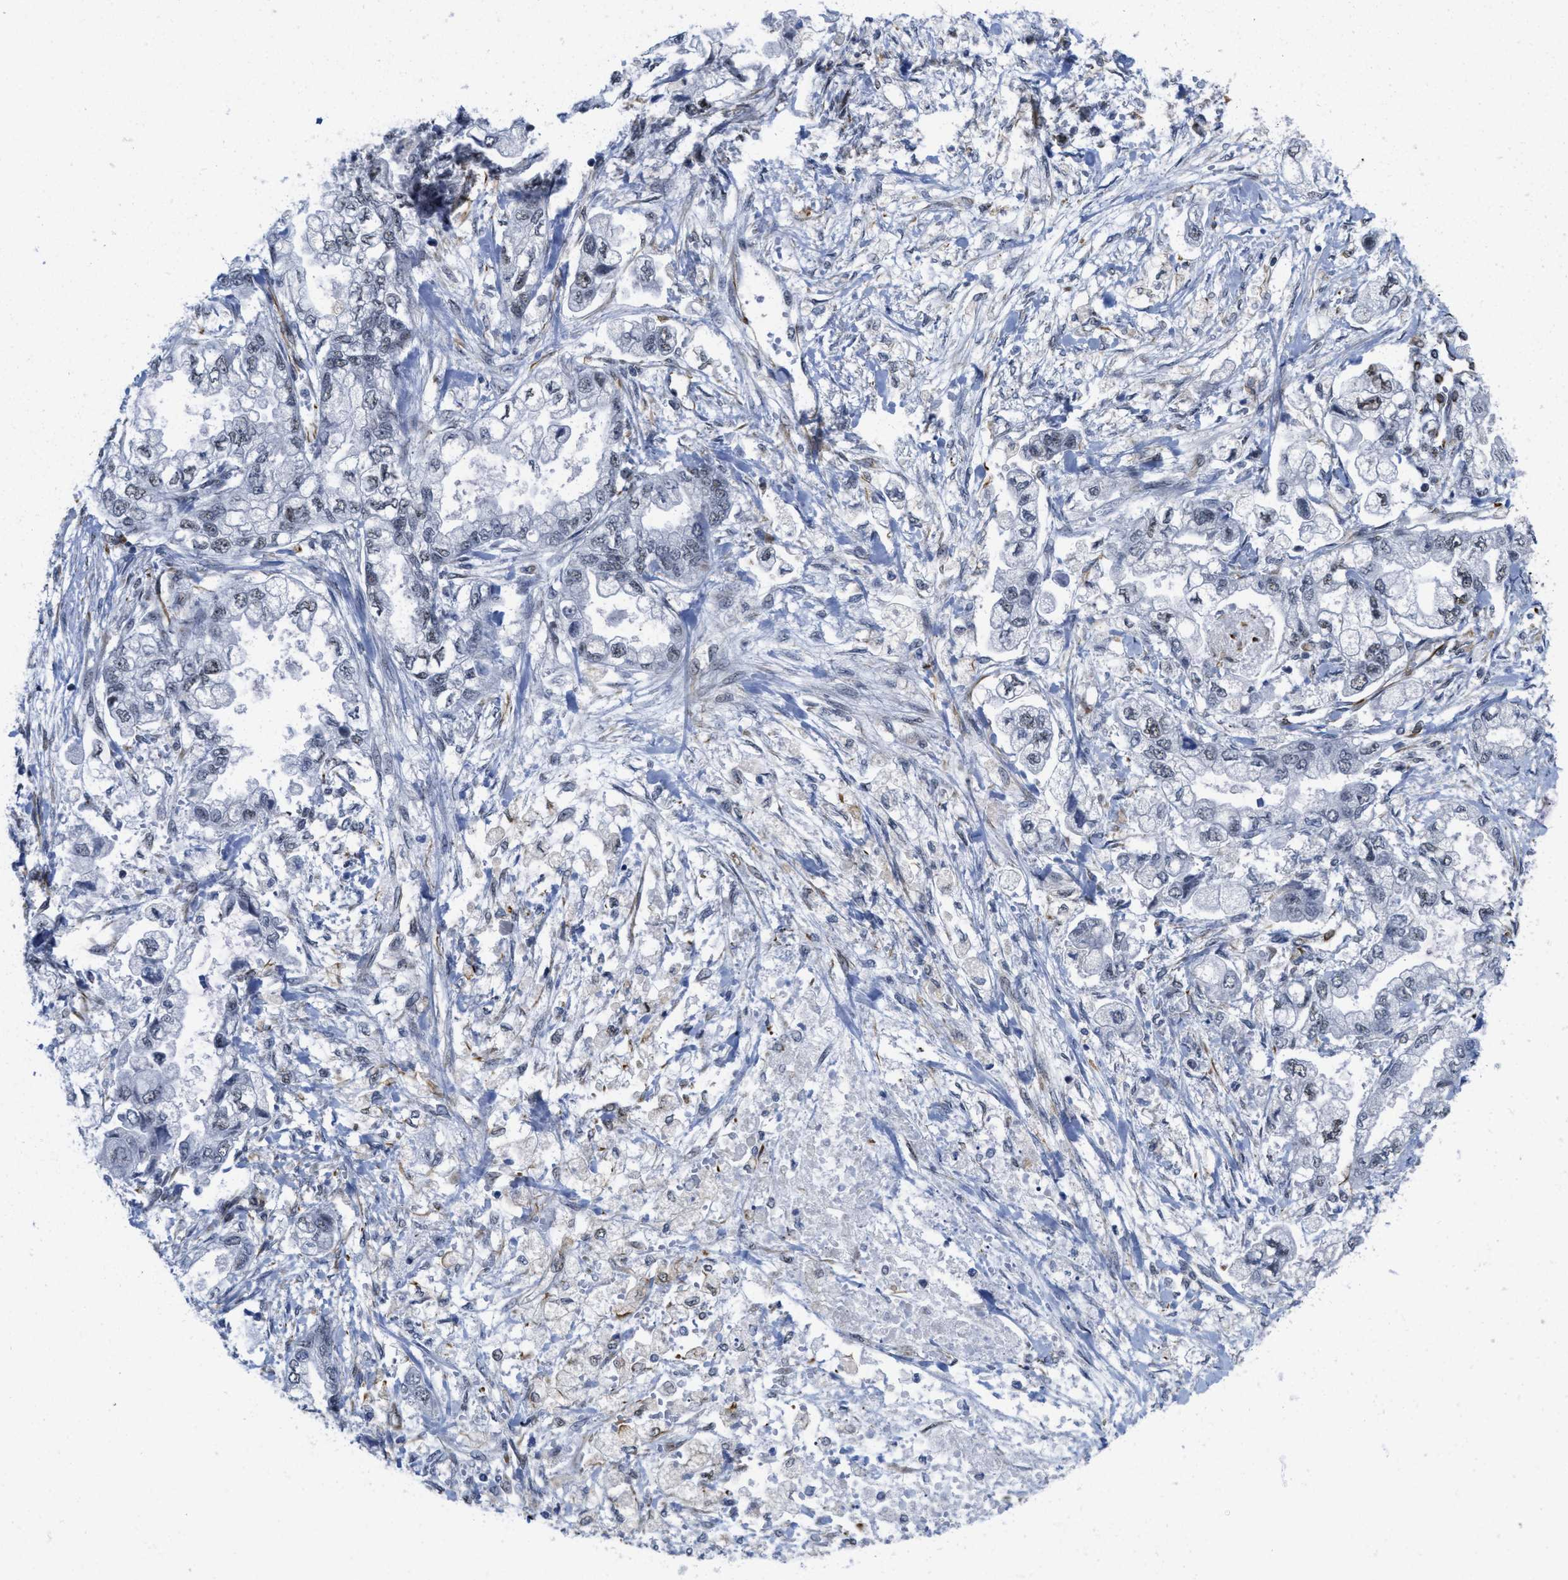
{"staining": {"intensity": "weak", "quantity": "<25%", "location": "nuclear"}, "tissue": "stomach cancer", "cell_type": "Tumor cells", "image_type": "cancer", "snomed": [{"axis": "morphology", "description": "Normal tissue, NOS"}, {"axis": "morphology", "description": "Adenocarcinoma, NOS"}, {"axis": "topography", "description": "Stomach"}], "caption": "The IHC image has no significant staining in tumor cells of adenocarcinoma (stomach) tissue.", "gene": "LRRC8B", "patient": {"sex": "male", "age": 62}}